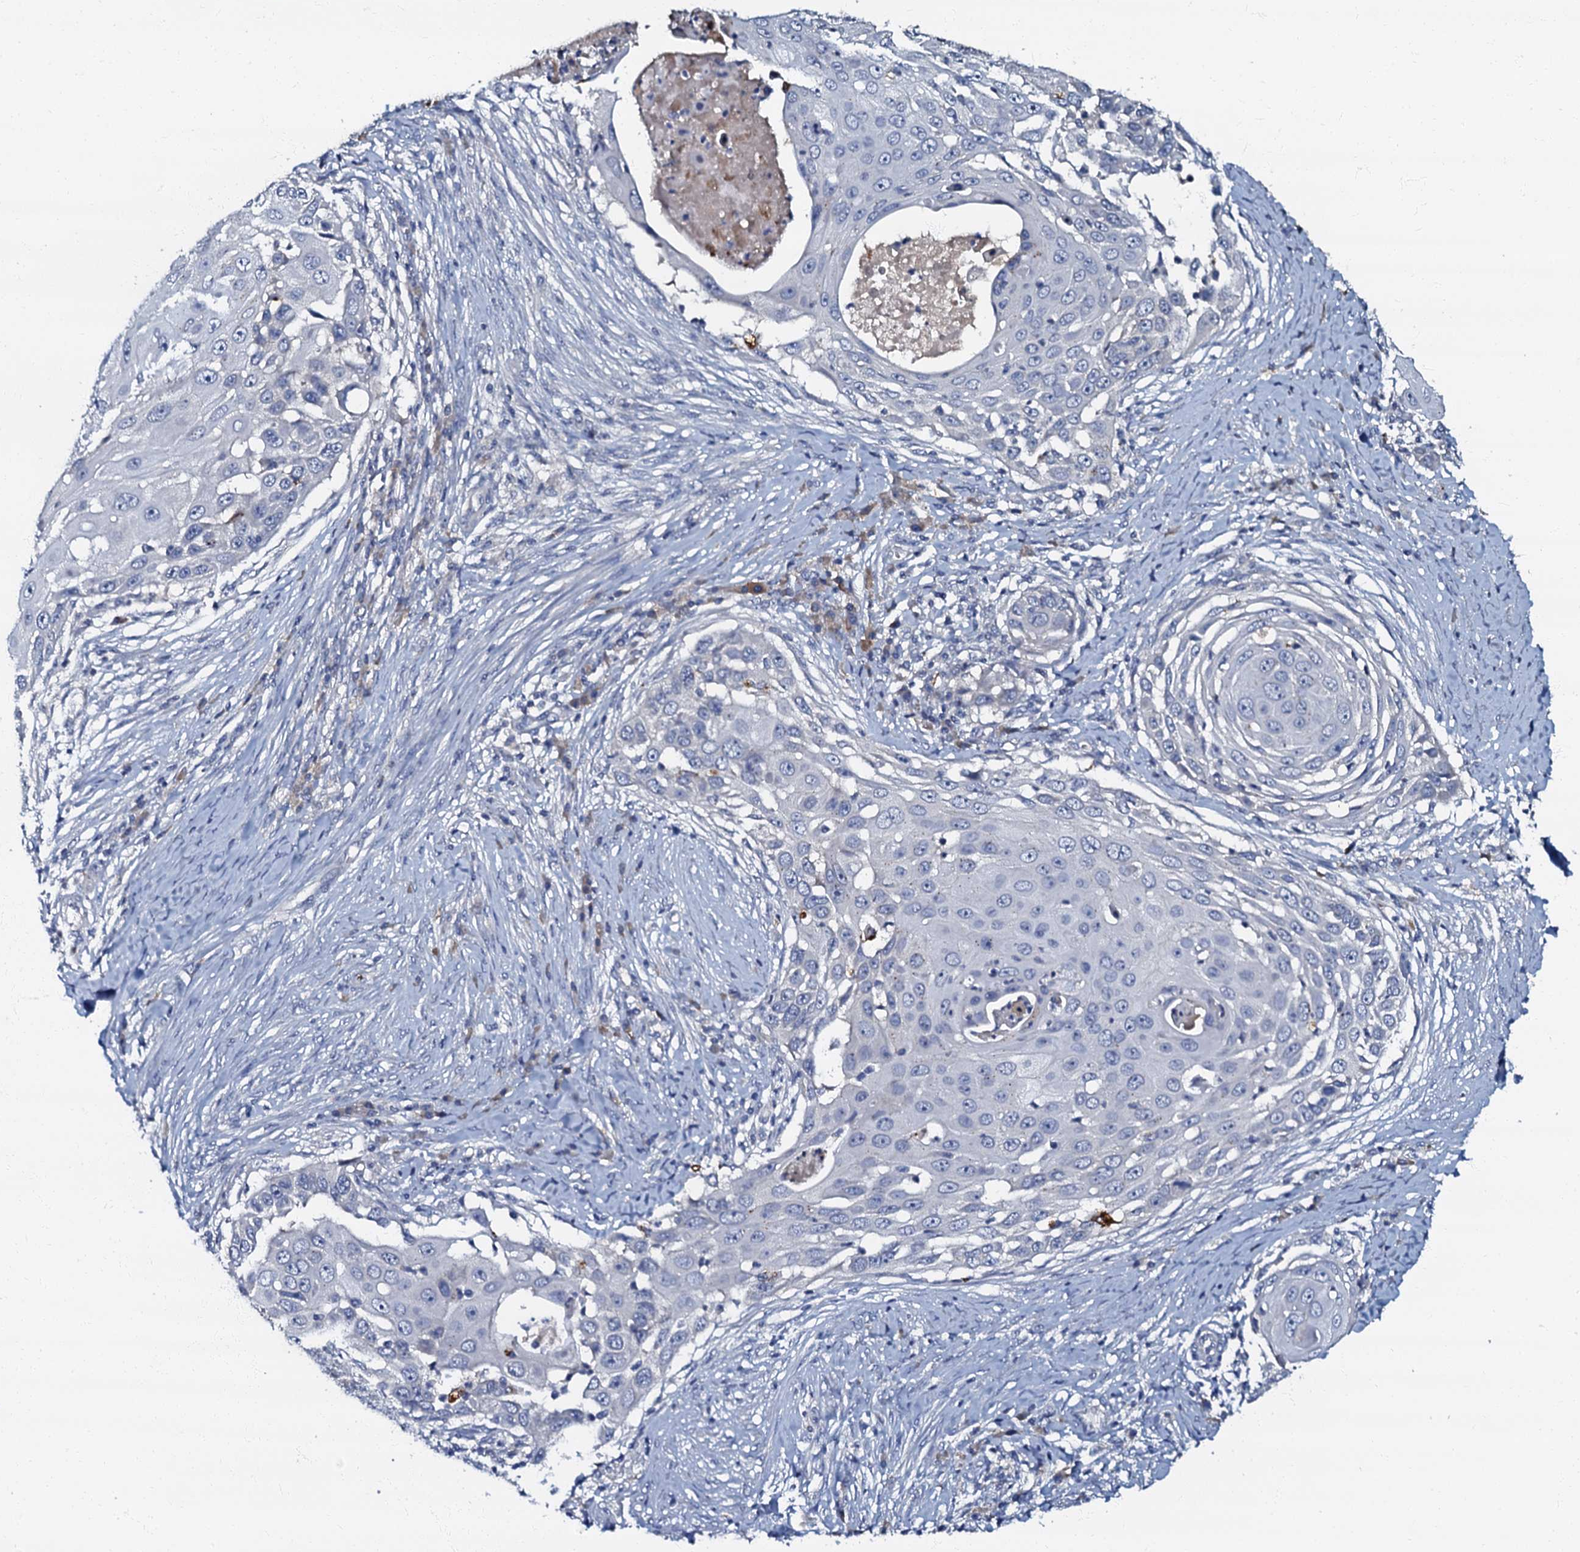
{"staining": {"intensity": "negative", "quantity": "none", "location": "none"}, "tissue": "skin cancer", "cell_type": "Tumor cells", "image_type": "cancer", "snomed": [{"axis": "morphology", "description": "Squamous cell carcinoma, NOS"}, {"axis": "topography", "description": "Skin"}], "caption": "High power microscopy photomicrograph of an immunohistochemistry photomicrograph of skin cancer, revealing no significant expression in tumor cells.", "gene": "OLAH", "patient": {"sex": "female", "age": 44}}